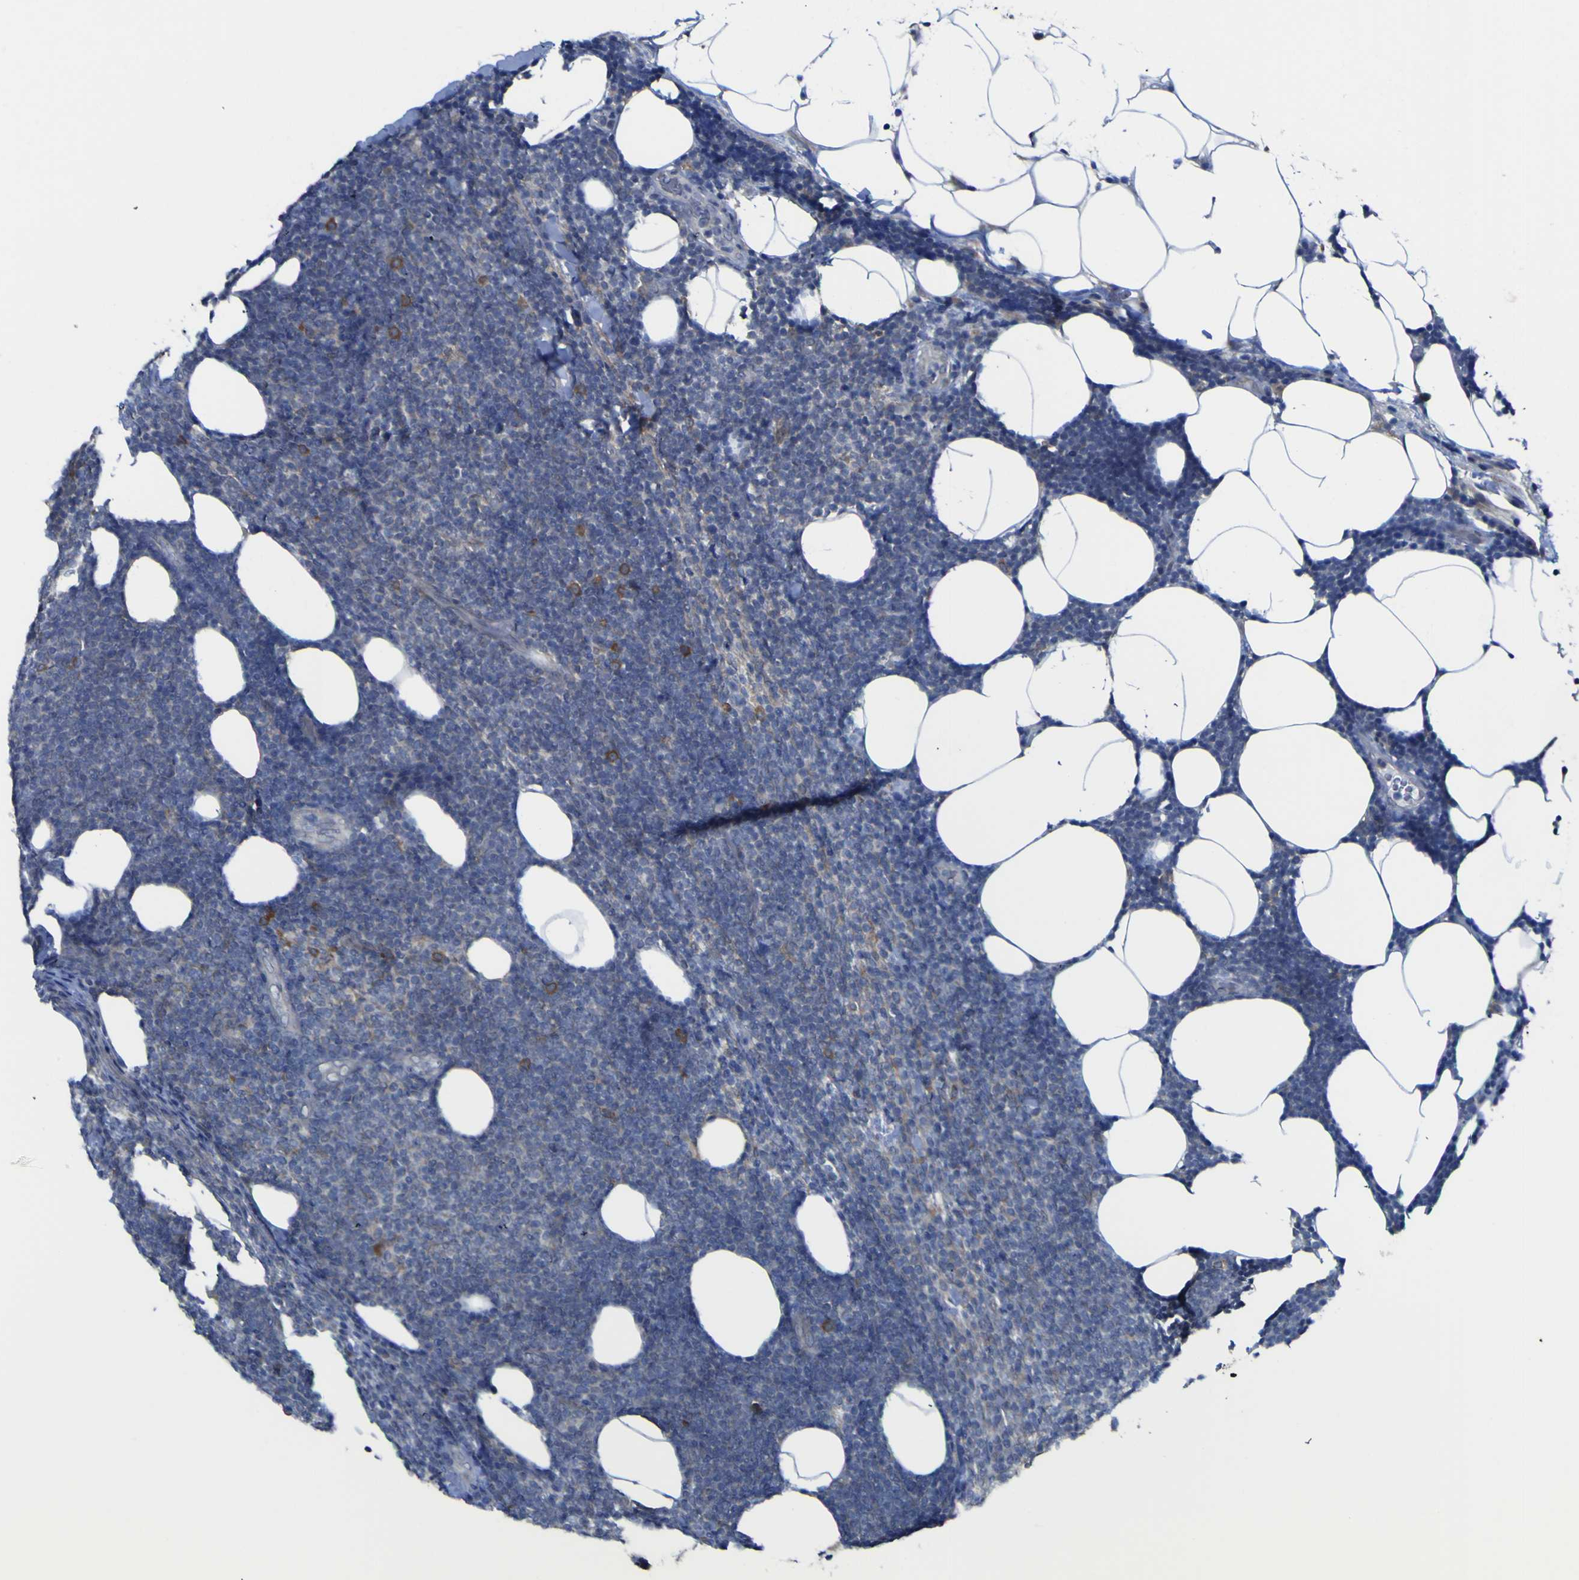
{"staining": {"intensity": "negative", "quantity": "none", "location": "none"}, "tissue": "lymphoma", "cell_type": "Tumor cells", "image_type": "cancer", "snomed": [{"axis": "morphology", "description": "Malignant lymphoma, non-Hodgkin's type, Low grade"}, {"axis": "topography", "description": "Lymph node"}], "caption": "DAB immunohistochemical staining of human low-grade malignant lymphoma, non-Hodgkin's type displays no significant expression in tumor cells.", "gene": "TNFRSF11A", "patient": {"sex": "male", "age": 66}}